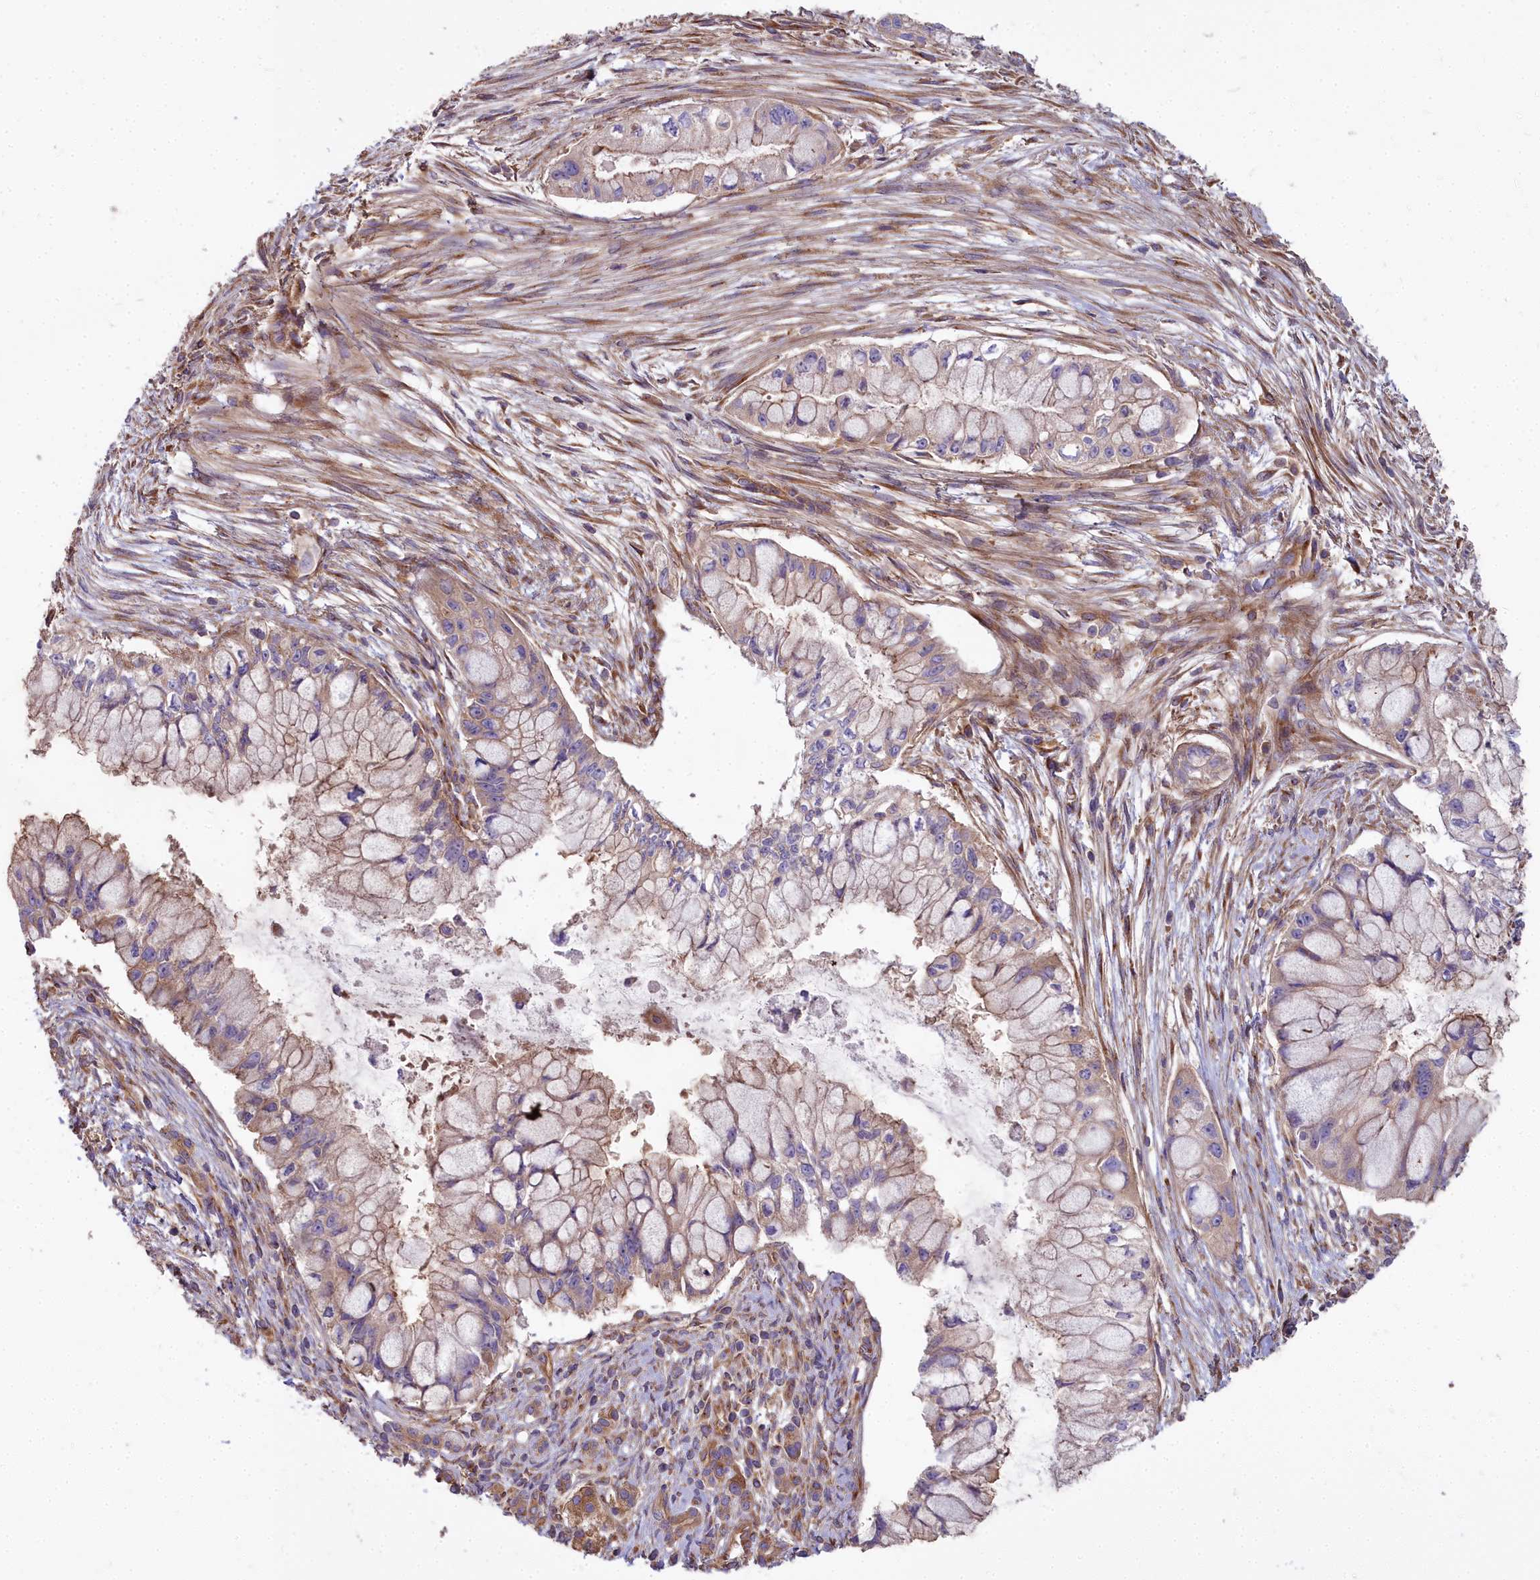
{"staining": {"intensity": "weak", "quantity": "25%-75%", "location": "cytoplasmic/membranous"}, "tissue": "pancreatic cancer", "cell_type": "Tumor cells", "image_type": "cancer", "snomed": [{"axis": "morphology", "description": "Adenocarcinoma, NOS"}, {"axis": "topography", "description": "Pancreas"}], "caption": "Weak cytoplasmic/membranous positivity for a protein is appreciated in approximately 25%-75% of tumor cells of pancreatic adenocarcinoma using immunohistochemistry.", "gene": "DCTN3", "patient": {"sex": "male", "age": 48}}